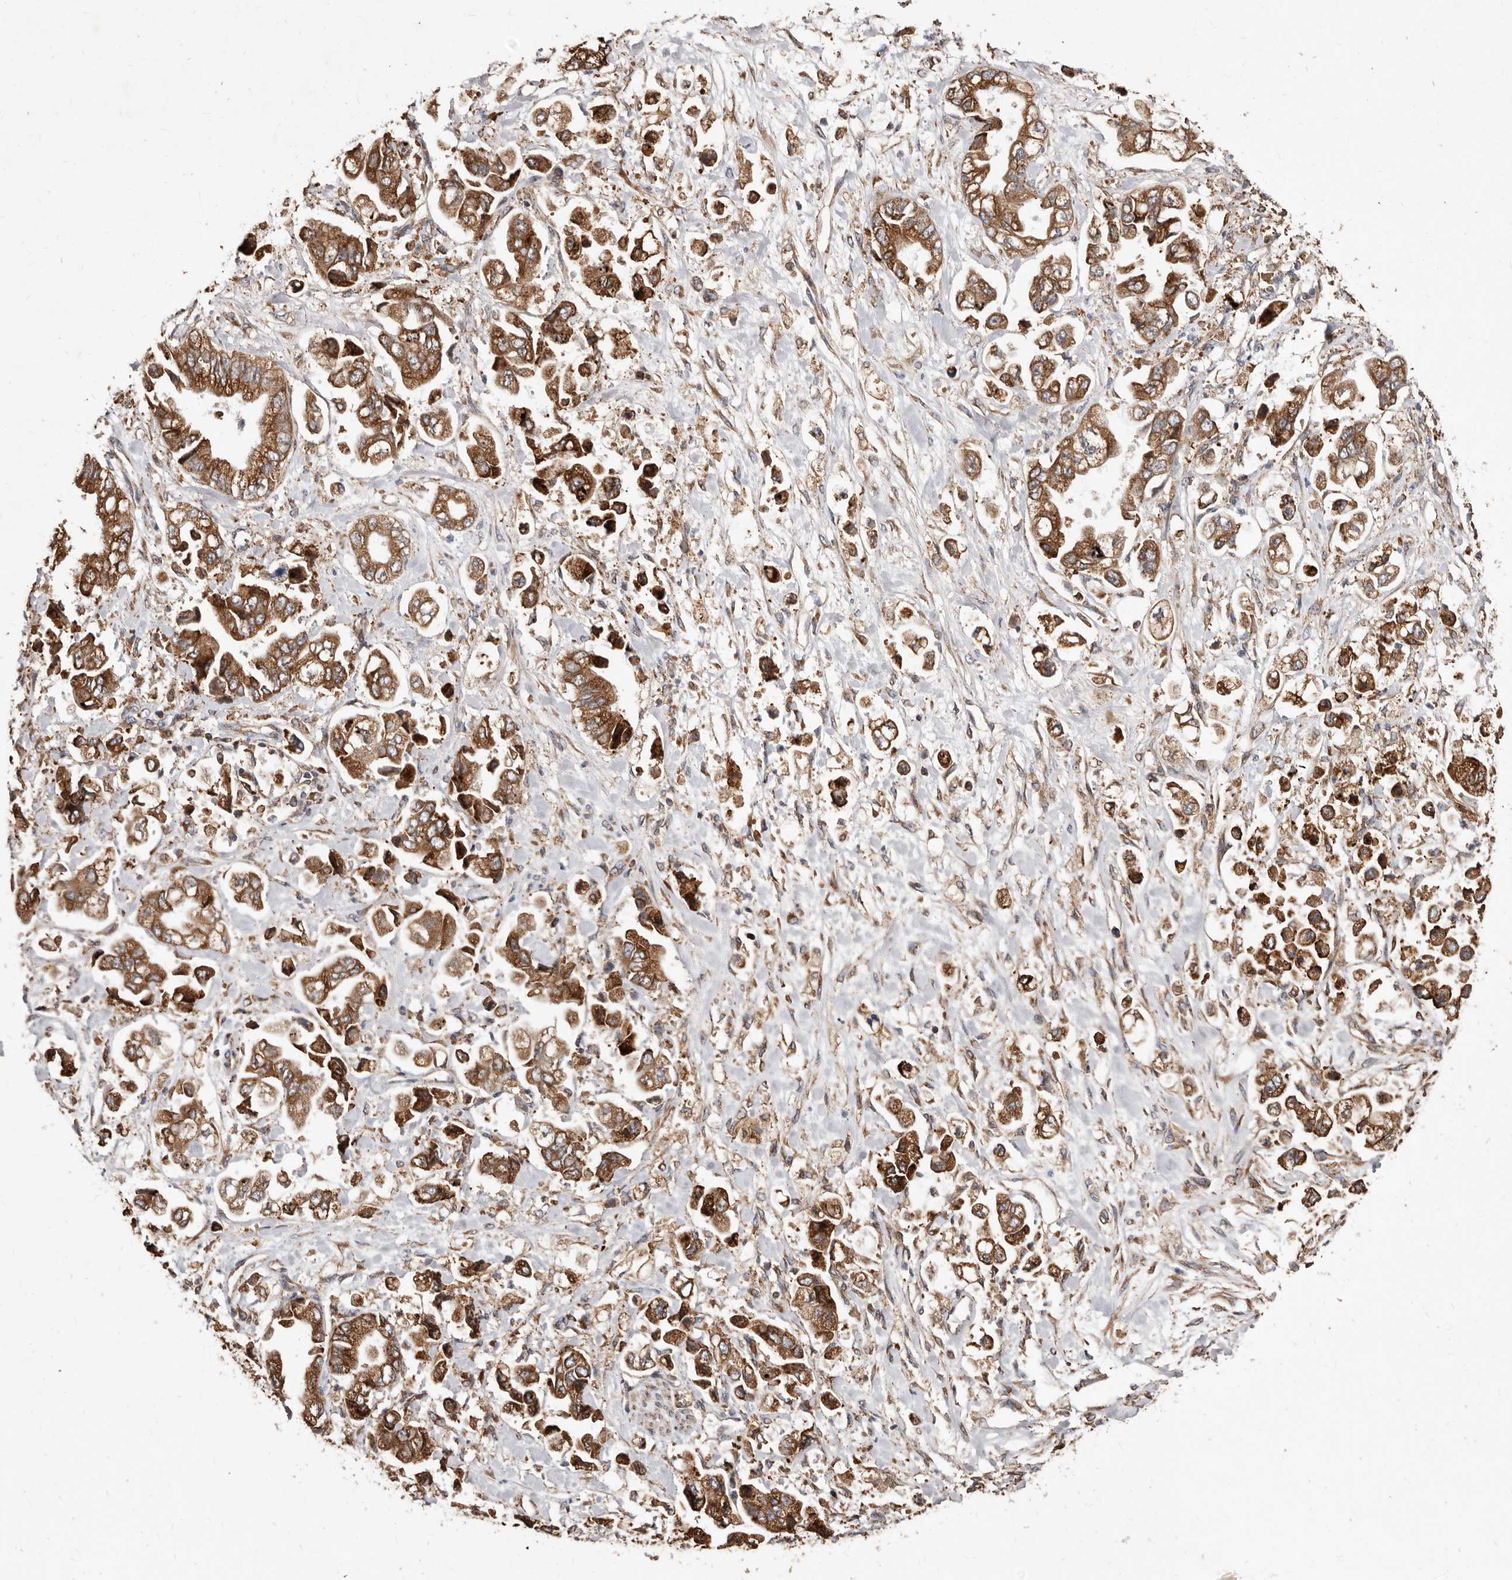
{"staining": {"intensity": "moderate", "quantity": ">75%", "location": "cytoplasmic/membranous"}, "tissue": "stomach cancer", "cell_type": "Tumor cells", "image_type": "cancer", "snomed": [{"axis": "morphology", "description": "Normal tissue, NOS"}, {"axis": "morphology", "description": "Adenocarcinoma, NOS"}, {"axis": "topography", "description": "Stomach"}], "caption": "Protein expression analysis of adenocarcinoma (stomach) exhibits moderate cytoplasmic/membranous positivity in approximately >75% of tumor cells.", "gene": "STEAP2", "patient": {"sex": "male", "age": 62}}